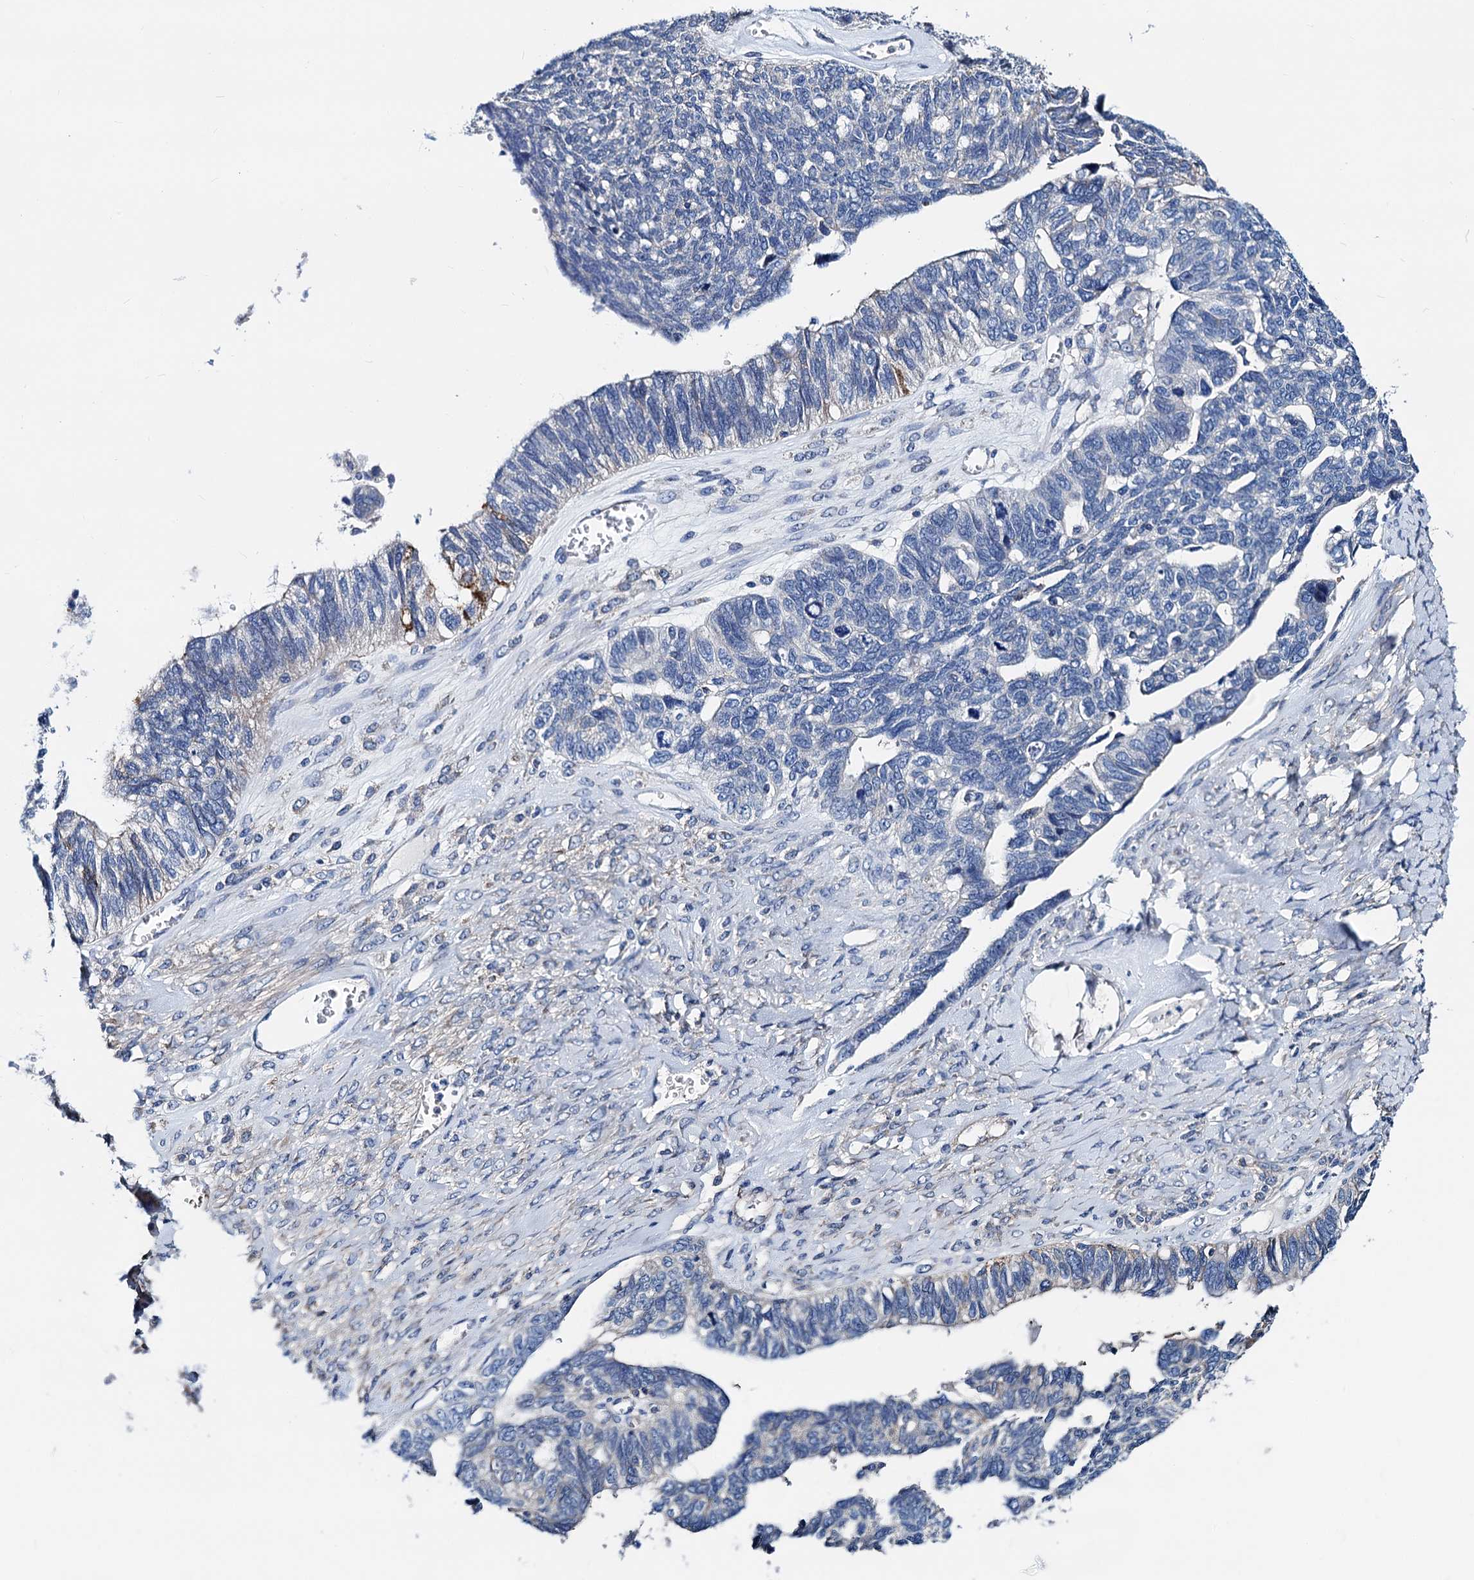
{"staining": {"intensity": "negative", "quantity": "none", "location": "none"}, "tissue": "ovarian cancer", "cell_type": "Tumor cells", "image_type": "cancer", "snomed": [{"axis": "morphology", "description": "Cystadenocarcinoma, serous, NOS"}, {"axis": "topography", "description": "Ovary"}], "caption": "Immunohistochemistry (IHC) histopathology image of ovarian cancer (serous cystadenocarcinoma) stained for a protein (brown), which demonstrates no staining in tumor cells.", "gene": "GCOM1", "patient": {"sex": "female", "age": 79}}